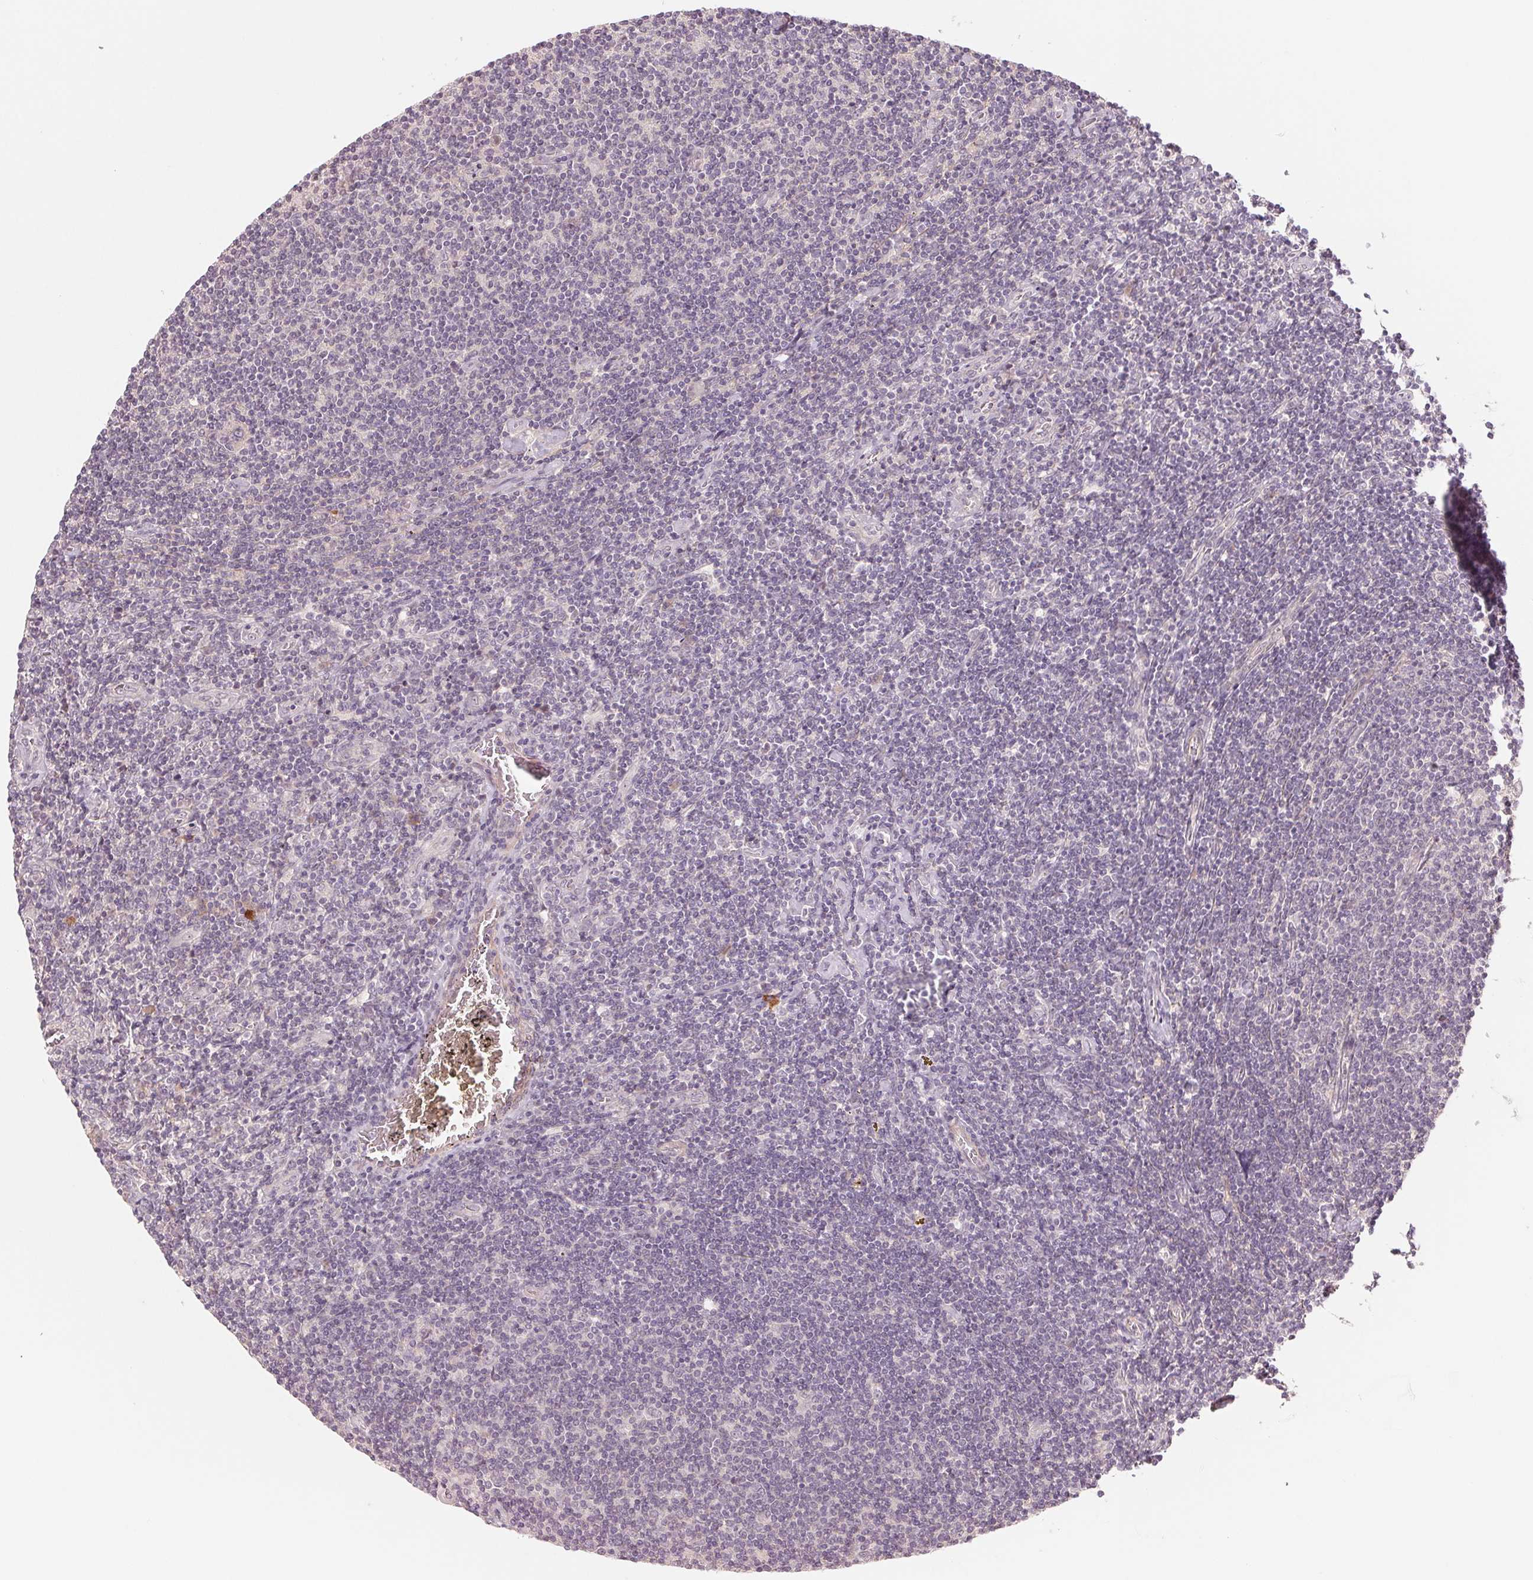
{"staining": {"intensity": "negative", "quantity": "none", "location": "none"}, "tissue": "lymphoma", "cell_type": "Tumor cells", "image_type": "cancer", "snomed": [{"axis": "morphology", "description": "Hodgkin's disease, NOS"}, {"axis": "topography", "description": "Lymph node"}], "caption": "The photomicrograph demonstrates no staining of tumor cells in Hodgkin's disease. (DAB IHC with hematoxylin counter stain).", "gene": "PPIA", "patient": {"sex": "male", "age": 40}}